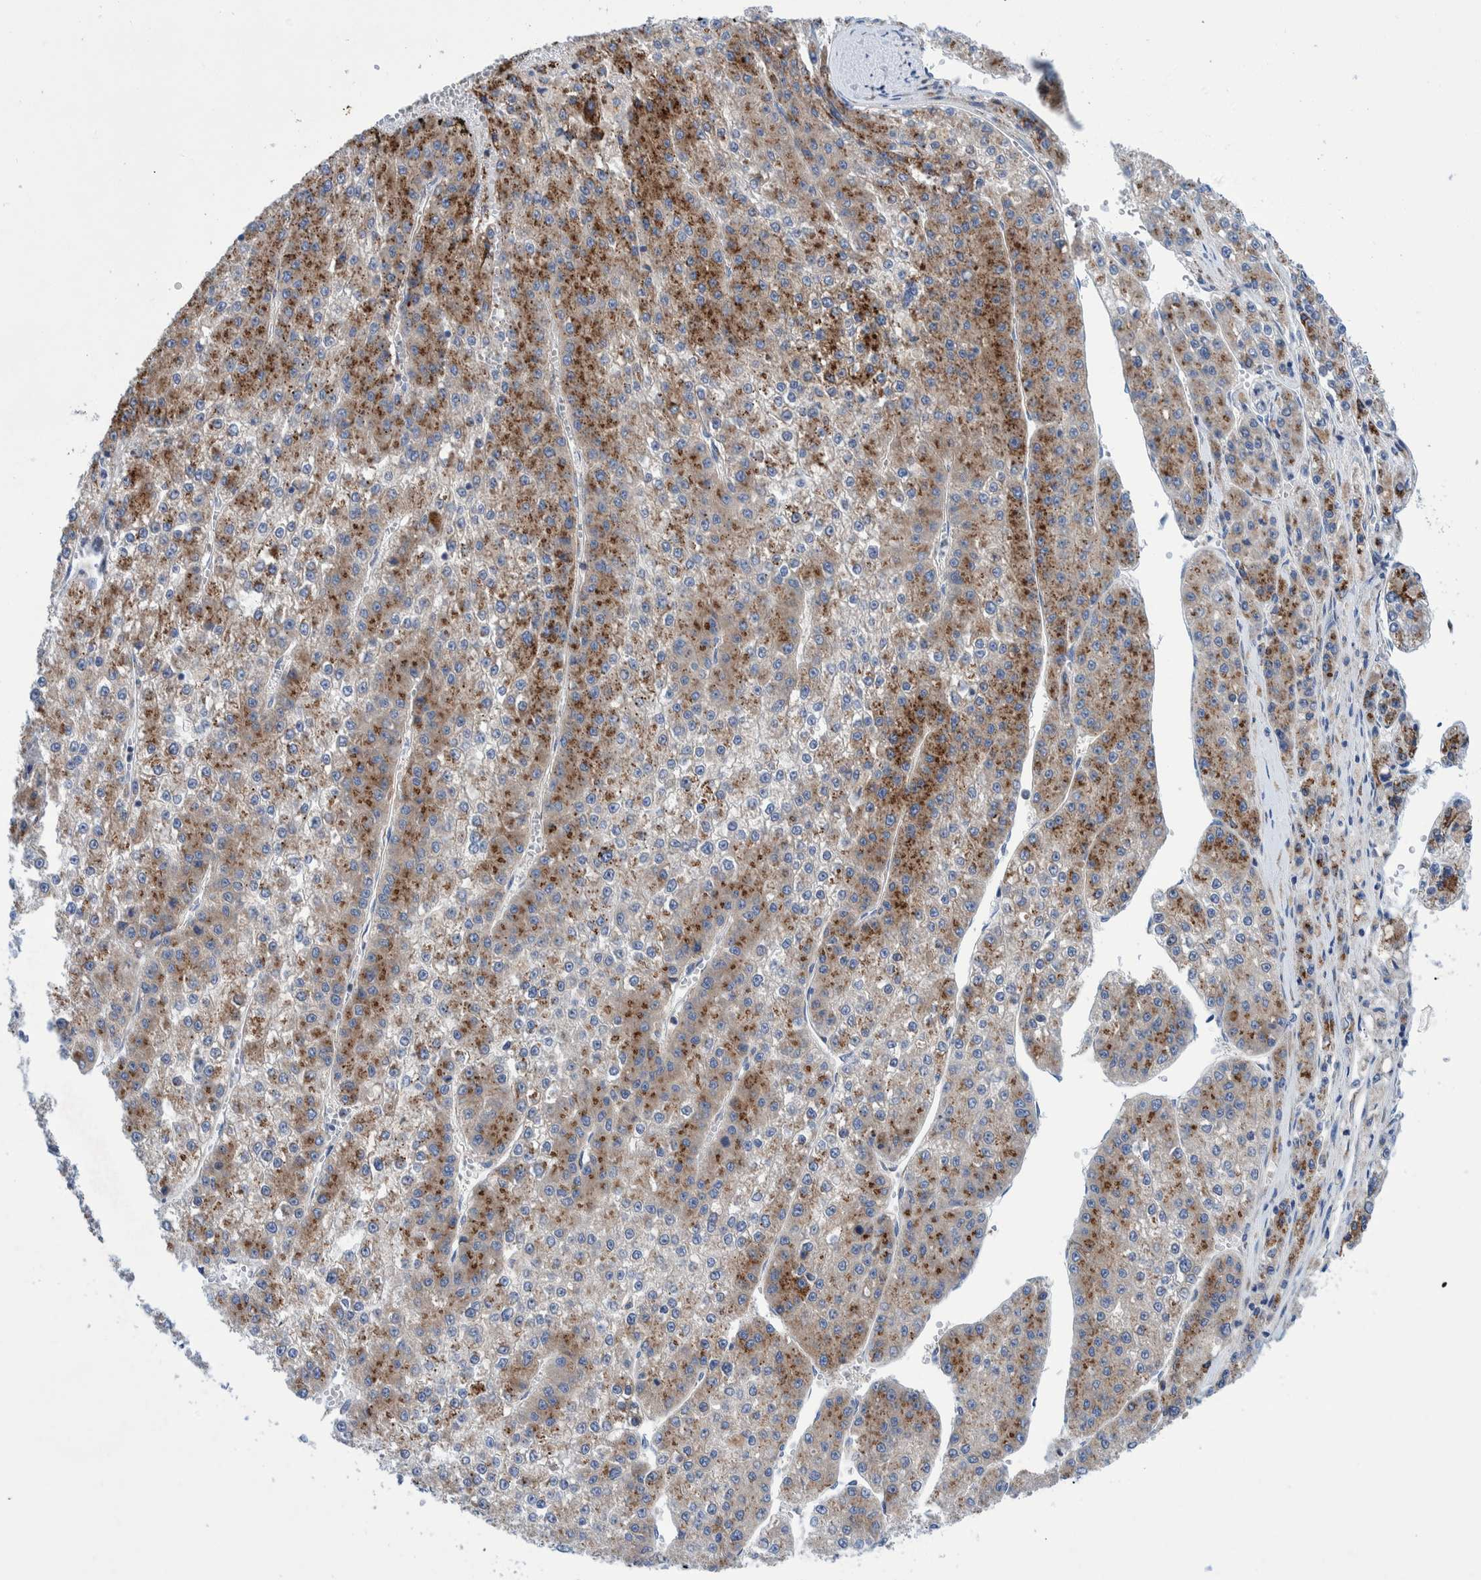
{"staining": {"intensity": "moderate", "quantity": "25%-75%", "location": "cytoplasmic/membranous"}, "tissue": "liver cancer", "cell_type": "Tumor cells", "image_type": "cancer", "snomed": [{"axis": "morphology", "description": "Carcinoma, Hepatocellular, NOS"}, {"axis": "topography", "description": "Liver"}], "caption": "Liver cancer tissue demonstrates moderate cytoplasmic/membranous positivity in about 25%-75% of tumor cells The staining was performed using DAB to visualize the protein expression in brown, while the nuclei were stained in blue with hematoxylin (Magnification: 20x).", "gene": "TRIM58", "patient": {"sex": "female", "age": 73}}